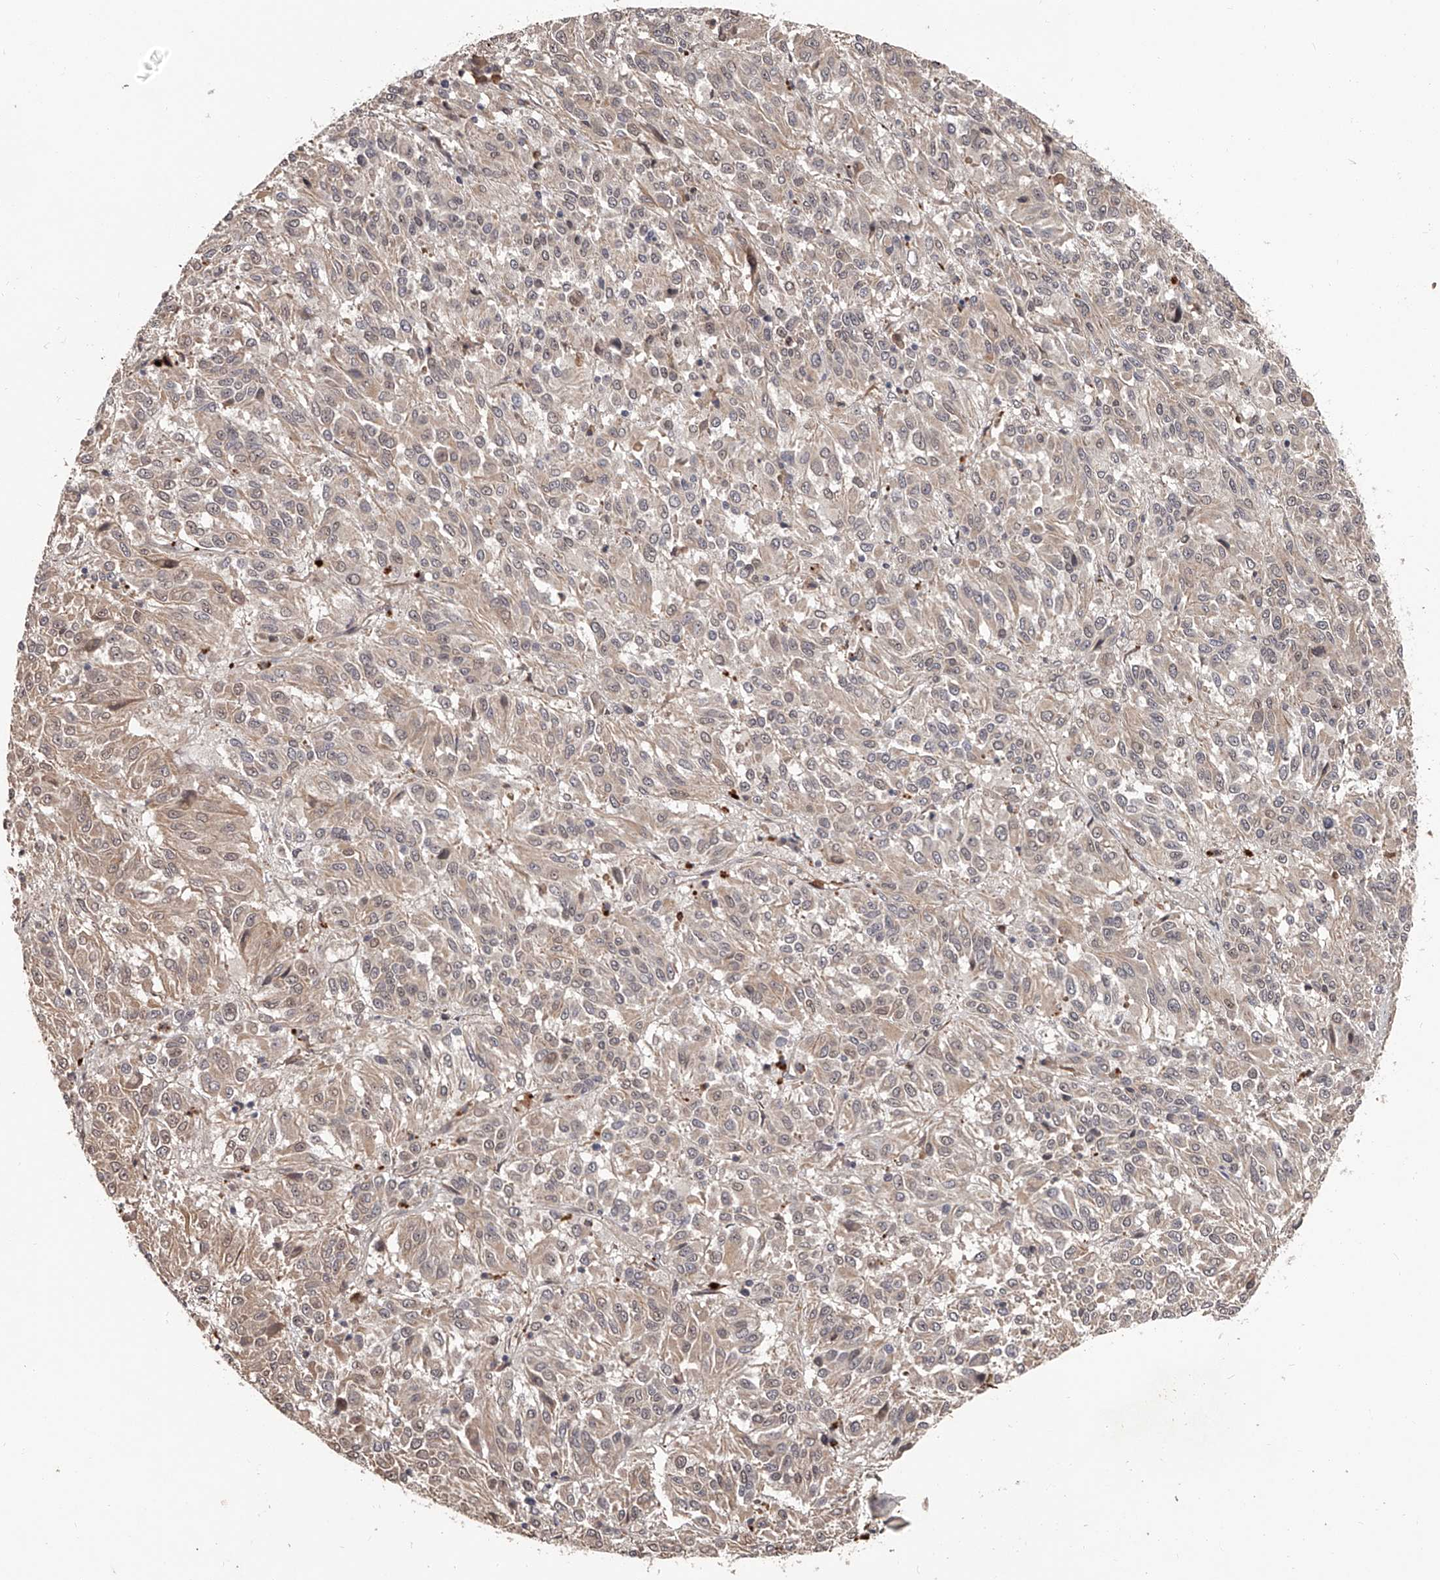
{"staining": {"intensity": "weak", "quantity": "<25%", "location": "cytoplasmic/membranous"}, "tissue": "melanoma", "cell_type": "Tumor cells", "image_type": "cancer", "snomed": [{"axis": "morphology", "description": "Malignant melanoma, Metastatic site"}, {"axis": "topography", "description": "Lung"}], "caption": "High power microscopy micrograph of an immunohistochemistry (IHC) micrograph of melanoma, revealing no significant positivity in tumor cells.", "gene": "URGCP", "patient": {"sex": "male", "age": 64}}